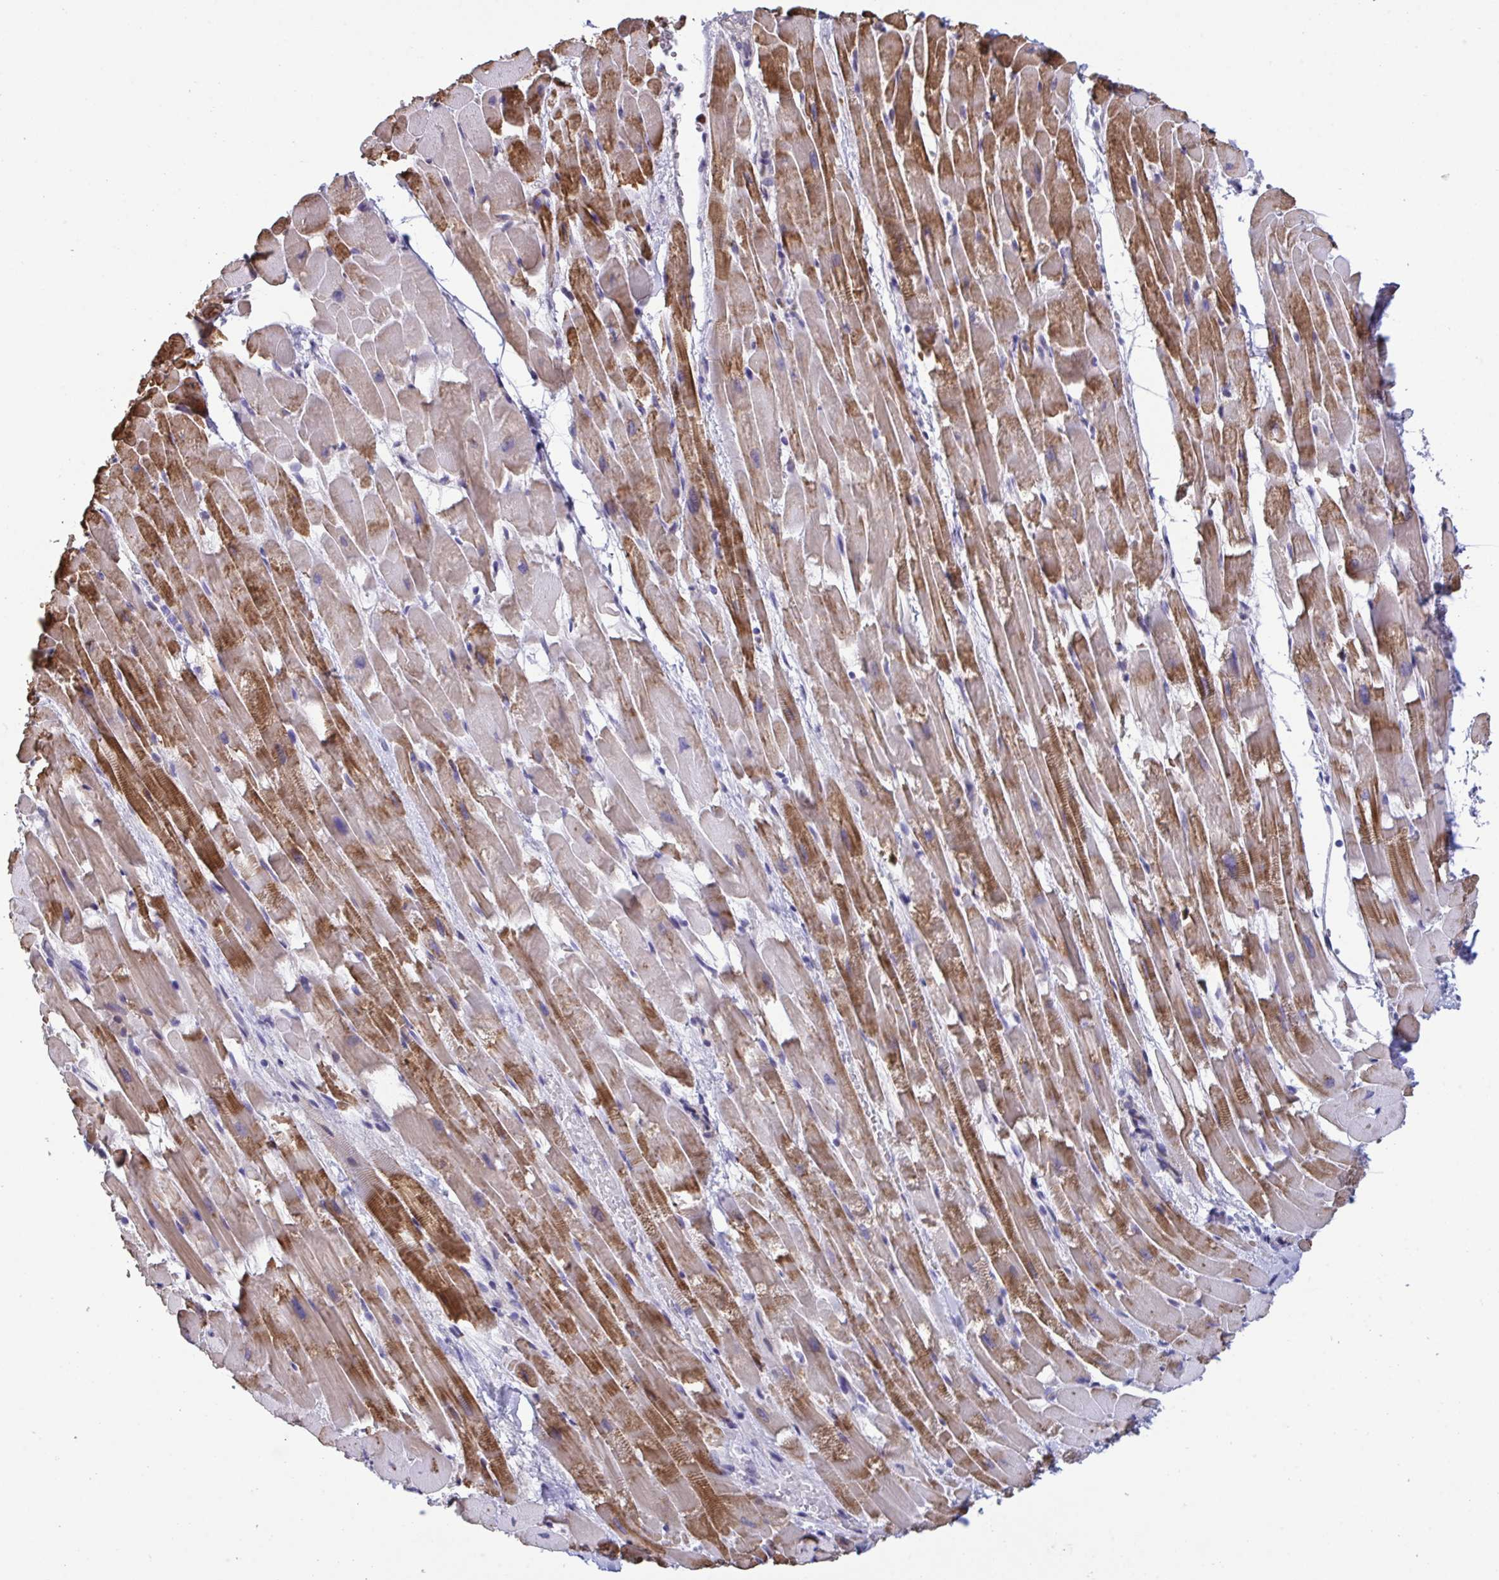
{"staining": {"intensity": "moderate", "quantity": ">75%", "location": "cytoplasmic/membranous"}, "tissue": "heart muscle", "cell_type": "Cardiomyocytes", "image_type": "normal", "snomed": [{"axis": "morphology", "description": "Normal tissue, NOS"}, {"axis": "topography", "description": "Heart"}], "caption": "A high-resolution image shows immunohistochemistry staining of normal heart muscle, which shows moderate cytoplasmic/membranous positivity in about >75% of cardiomyocytes.", "gene": "PELI1", "patient": {"sex": "male", "age": 37}}